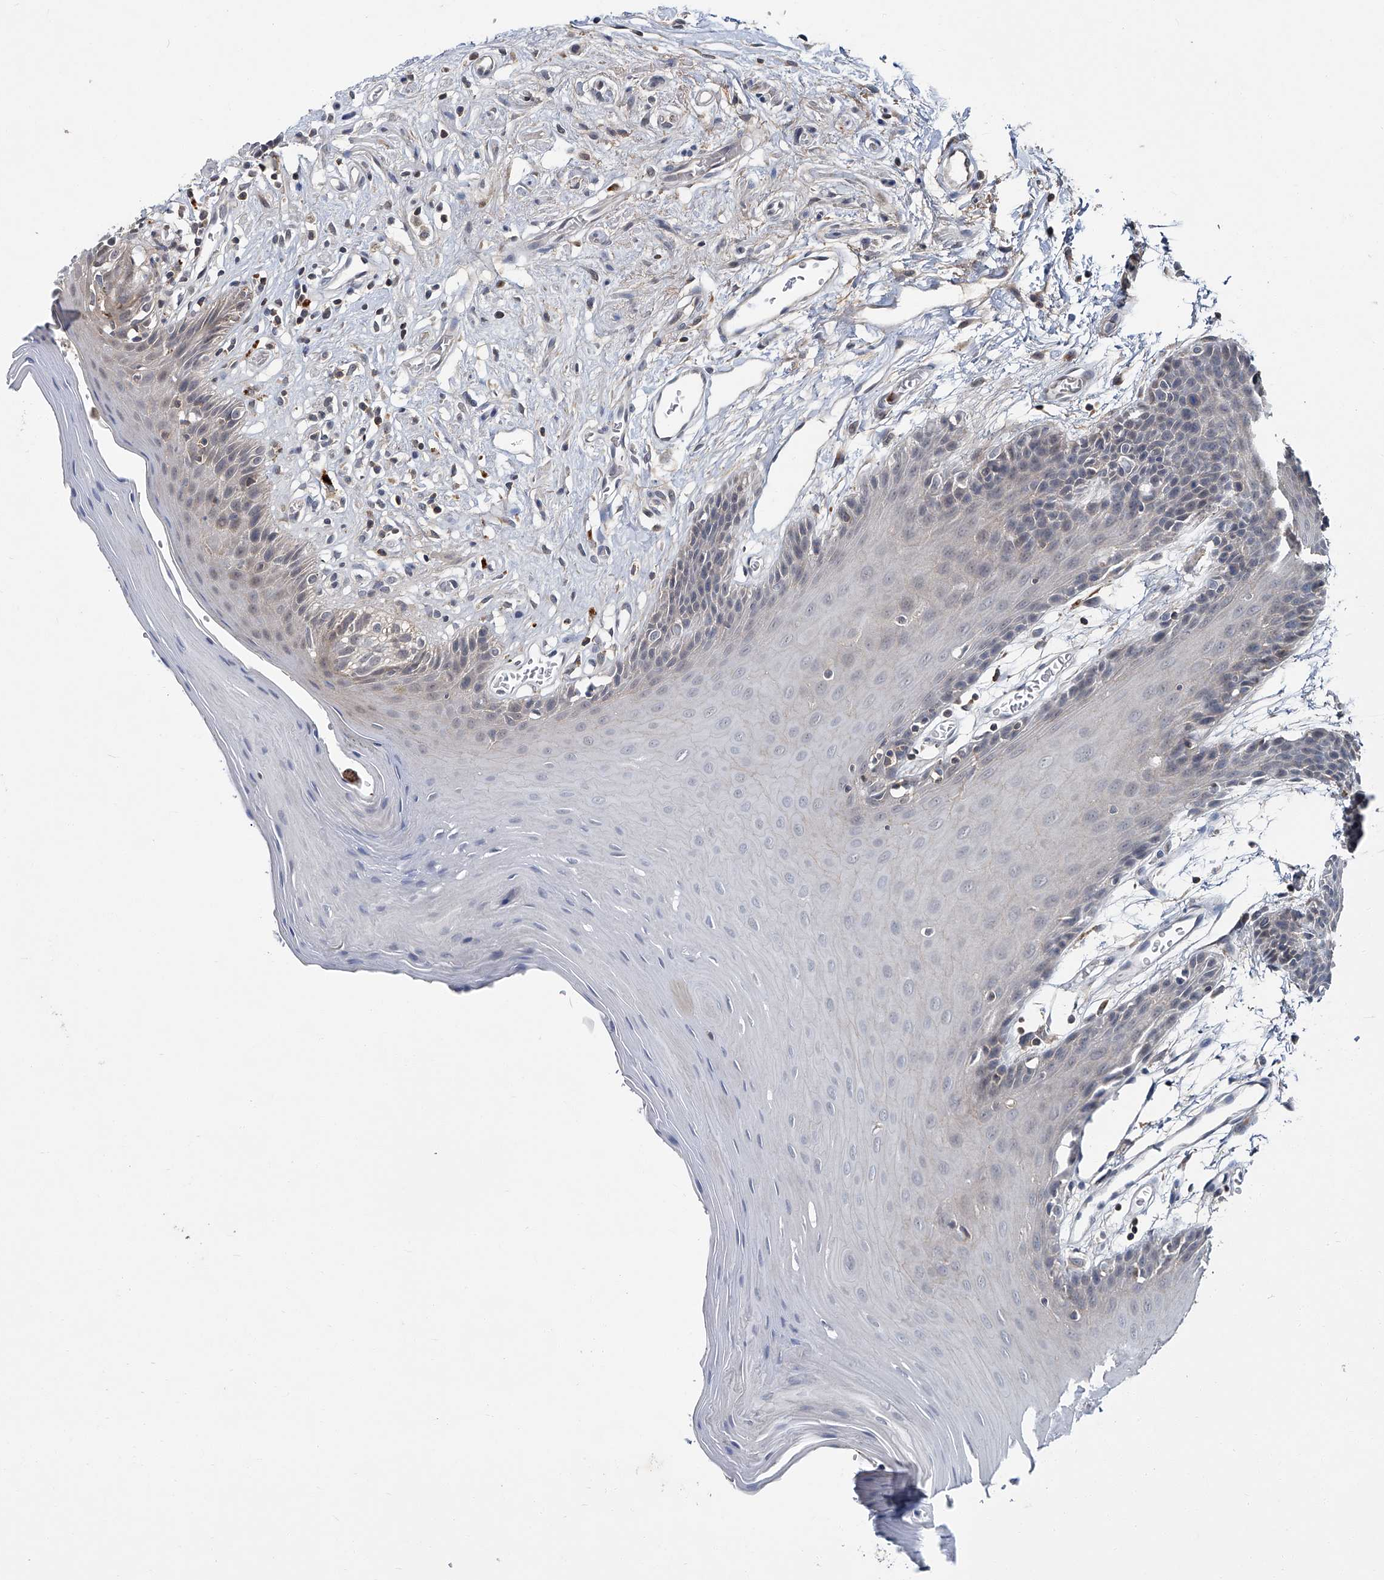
{"staining": {"intensity": "negative", "quantity": "none", "location": "none"}, "tissue": "oral mucosa", "cell_type": "Squamous epithelial cells", "image_type": "normal", "snomed": [{"axis": "morphology", "description": "Normal tissue, NOS"}, {"axis": "morphology", "description": "Squamous cell carcinoma, NOS"}, {"axis": "topography", "description": "Skeletal muscle"}, {"axis": "topography", "description": "Oral tissue"}, {"axis": "topography", "description": "Salivary gland"}, {"axis": "topography", "description": "Head-Neck"}], "caption": "Immunohistochemistry (IHC) histopathology image of normal oral mucosa stained for a protein (brown), which demonstrates no expression in squamous epithelial cells.", "gene": "AKNAD1", "patient": {"sex": "male", "age": 54}}